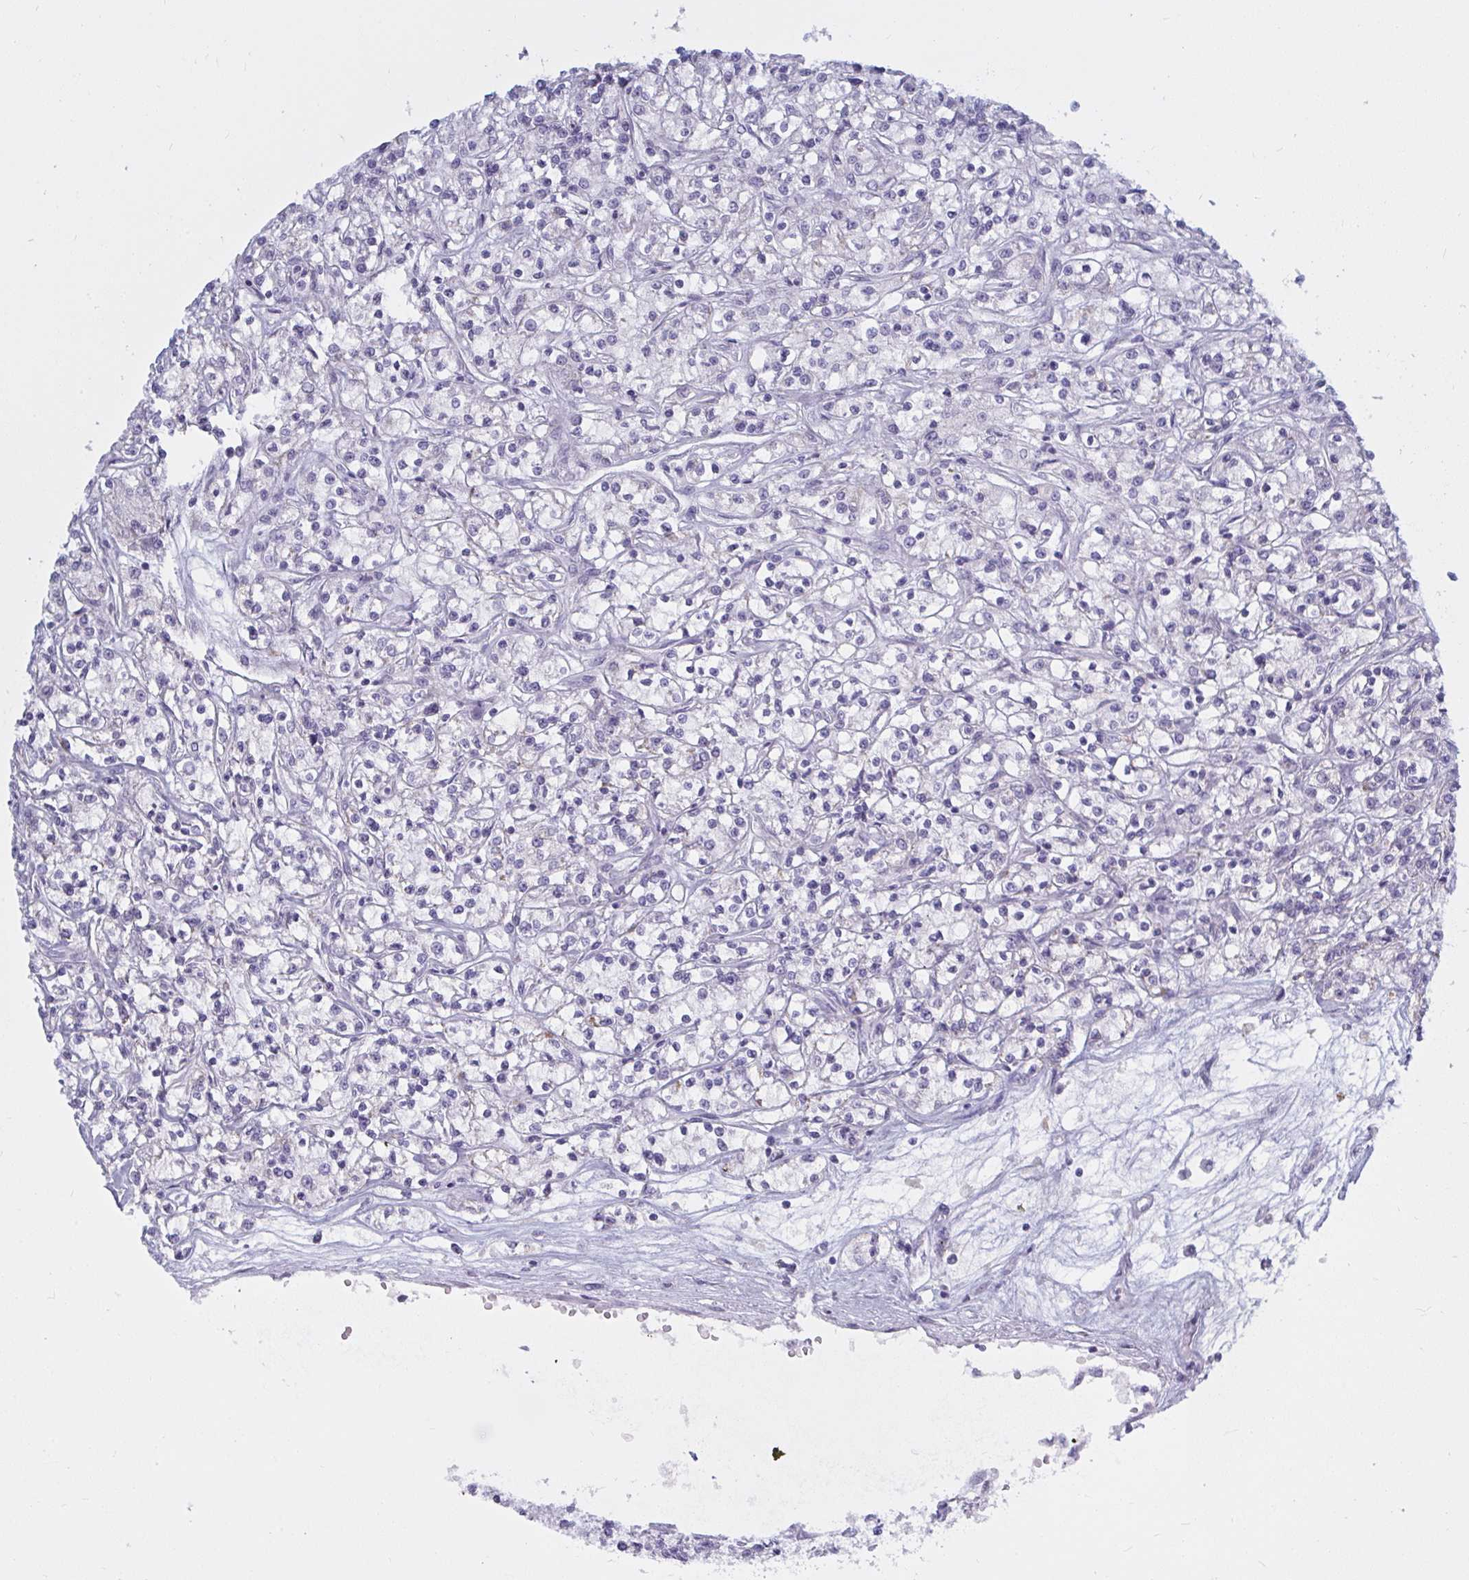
{"staining": {"intensity": "negative", "quantity": "none", "location": "none"}, "tissue": "renal cancer", "cell_type": "Tumor cells", "image_type": "cancer", "snomed": [{"axis": "morphology", "description": "Adenocarcinoma, NOS"}, {"axis": "topography", "description": "Kidney"}], "caption": "Human renal cancer stained for a protein using immunohistochemistry exhibits no positivity in tumor cells.", "gene": "ATG9A", "patient": {"sex": "female", "age": 59}}